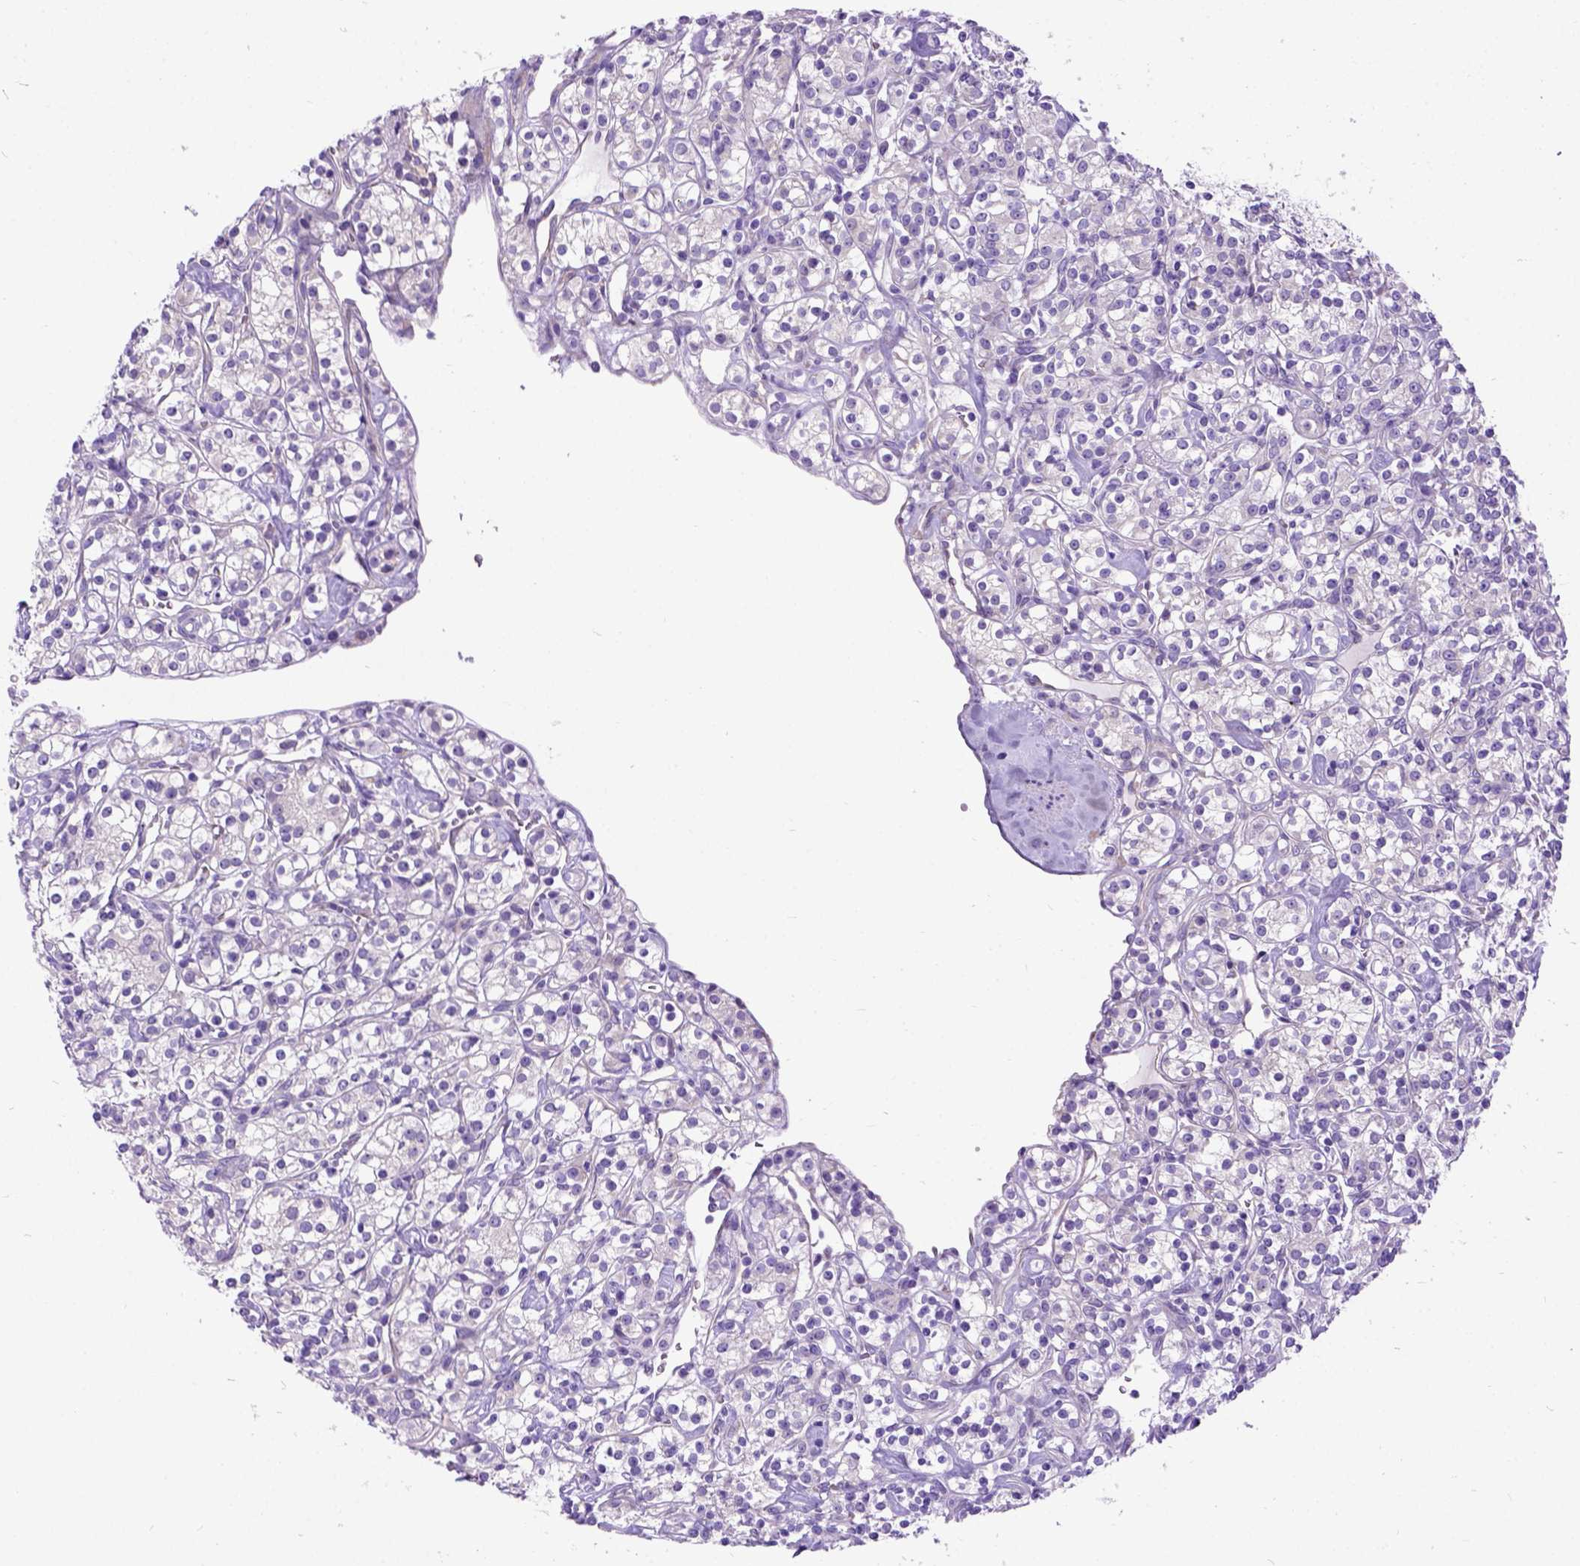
{"staining": {"intensity": "negative", "quantity": "none", "location": "none"}, "tissue": "renal cancer", "cell_type": "Tumor cells", "image_type": "cancer", "snomed": [{"axis": "morphology", "description": "Adenocarcinoma, NOS"}, {"axis": "topography", "description": "Kidney"}], "caption": "Tumor cells are negative for brown protein staining in adenocarcinoma (renal).", "gene": "CFAP54", "patient": {"sex": "male", "age": 77}}